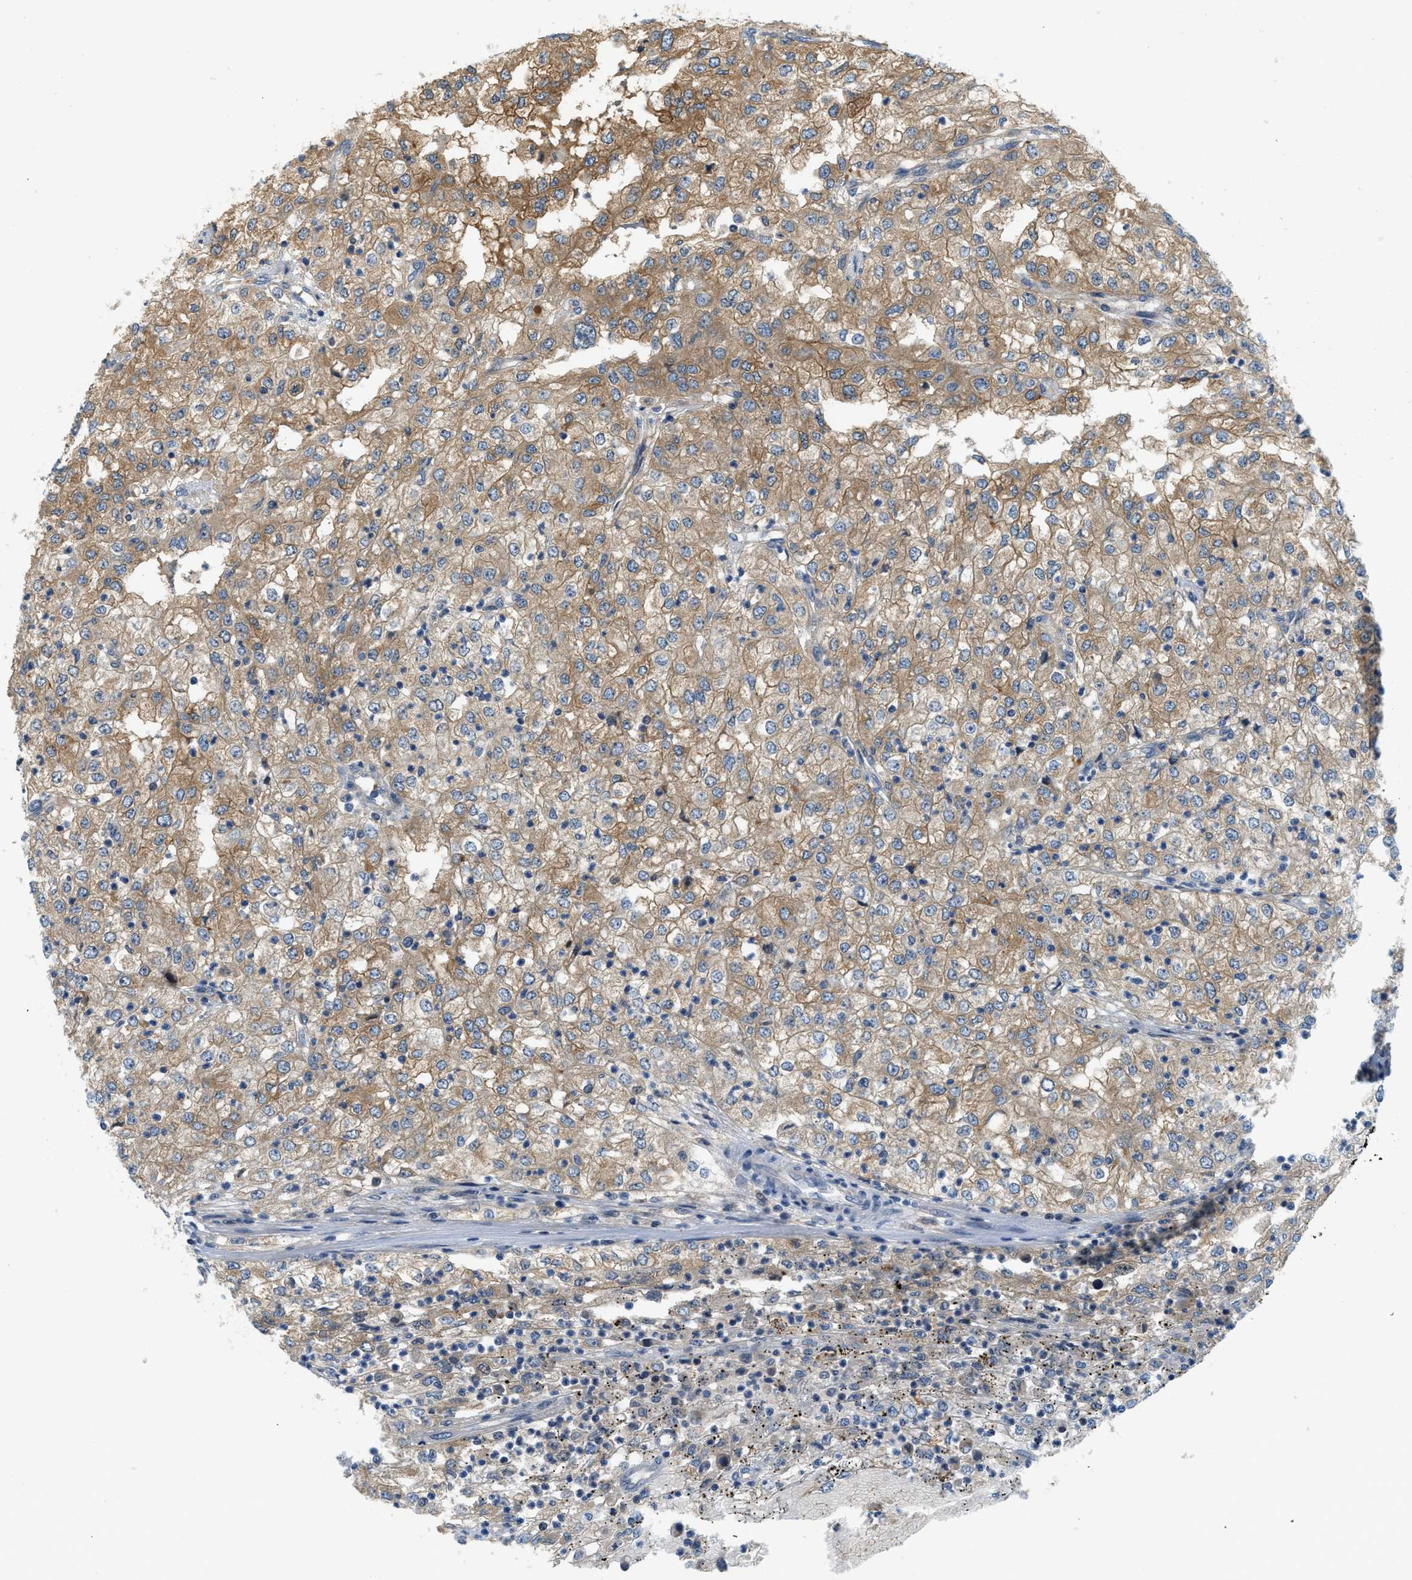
{"staining": {"intensity": "moderate", "quantity": ">75%", "location": "cytoplasmic/membranous"}, "tissue": "renal cancer", "cell_type": "Tumor cells", "image_type": "cancer", "snomed": [{"axis": "morphology", "description": "Adenocarcinoma, NOS"}, {"axis": "topography", "description": "Kidney"}], "caption": "Renal adenocarcinoma was stained to show a protein in brown. There is medium levels of moderate cytoplasmic/membranous positivity in about >75% of tumor cells.", "gene": "KCNK1", "patient": {"sex": "female", "age": 54}}